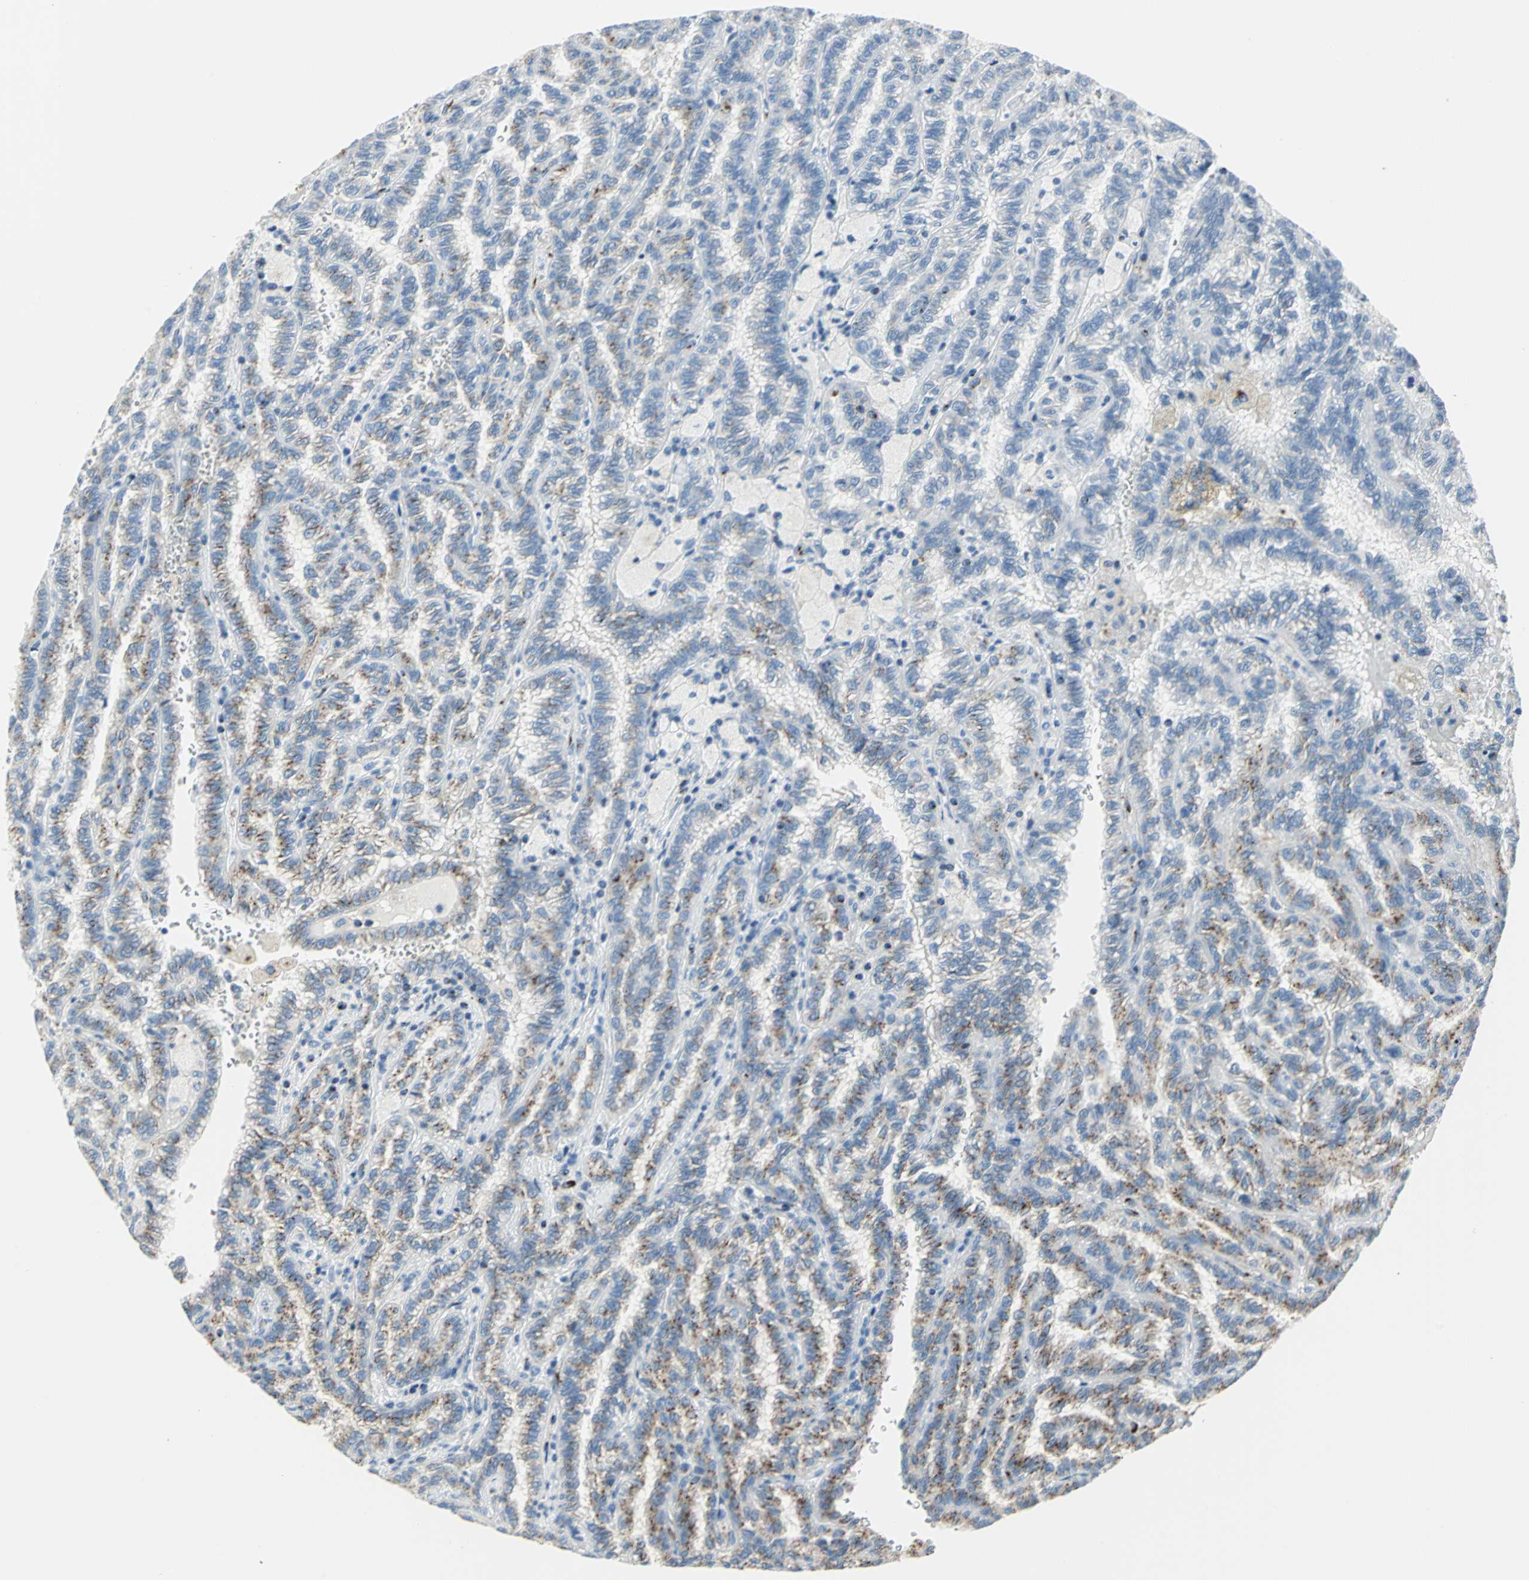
{"staining": {"intensity": "moderate", "quantity": "25%-75%", "location": "cytoplasmic/membranous"}, "tissue": "renal cancer", "cell_type": "Tumor cells", "image_type": "cancer", "snomed": [{"axis": "morphology", "description": "Inflammation, NOS"}, {"axis": "morphology", "description": "Adenocarcinoma, NOS"}, {"axis": "topography", "description": "Kidney"}], "caption": "DAB (3,3'-diaminobenzidine) immunohistochemical staining of renal cancer (adenocarcinoma) shows moderate cytoplasmic/membranous protein staining in approximately 25%-75% of tumor cells.", "gene": "GPR3", "patient": {"sex": "male", "age": 68}}